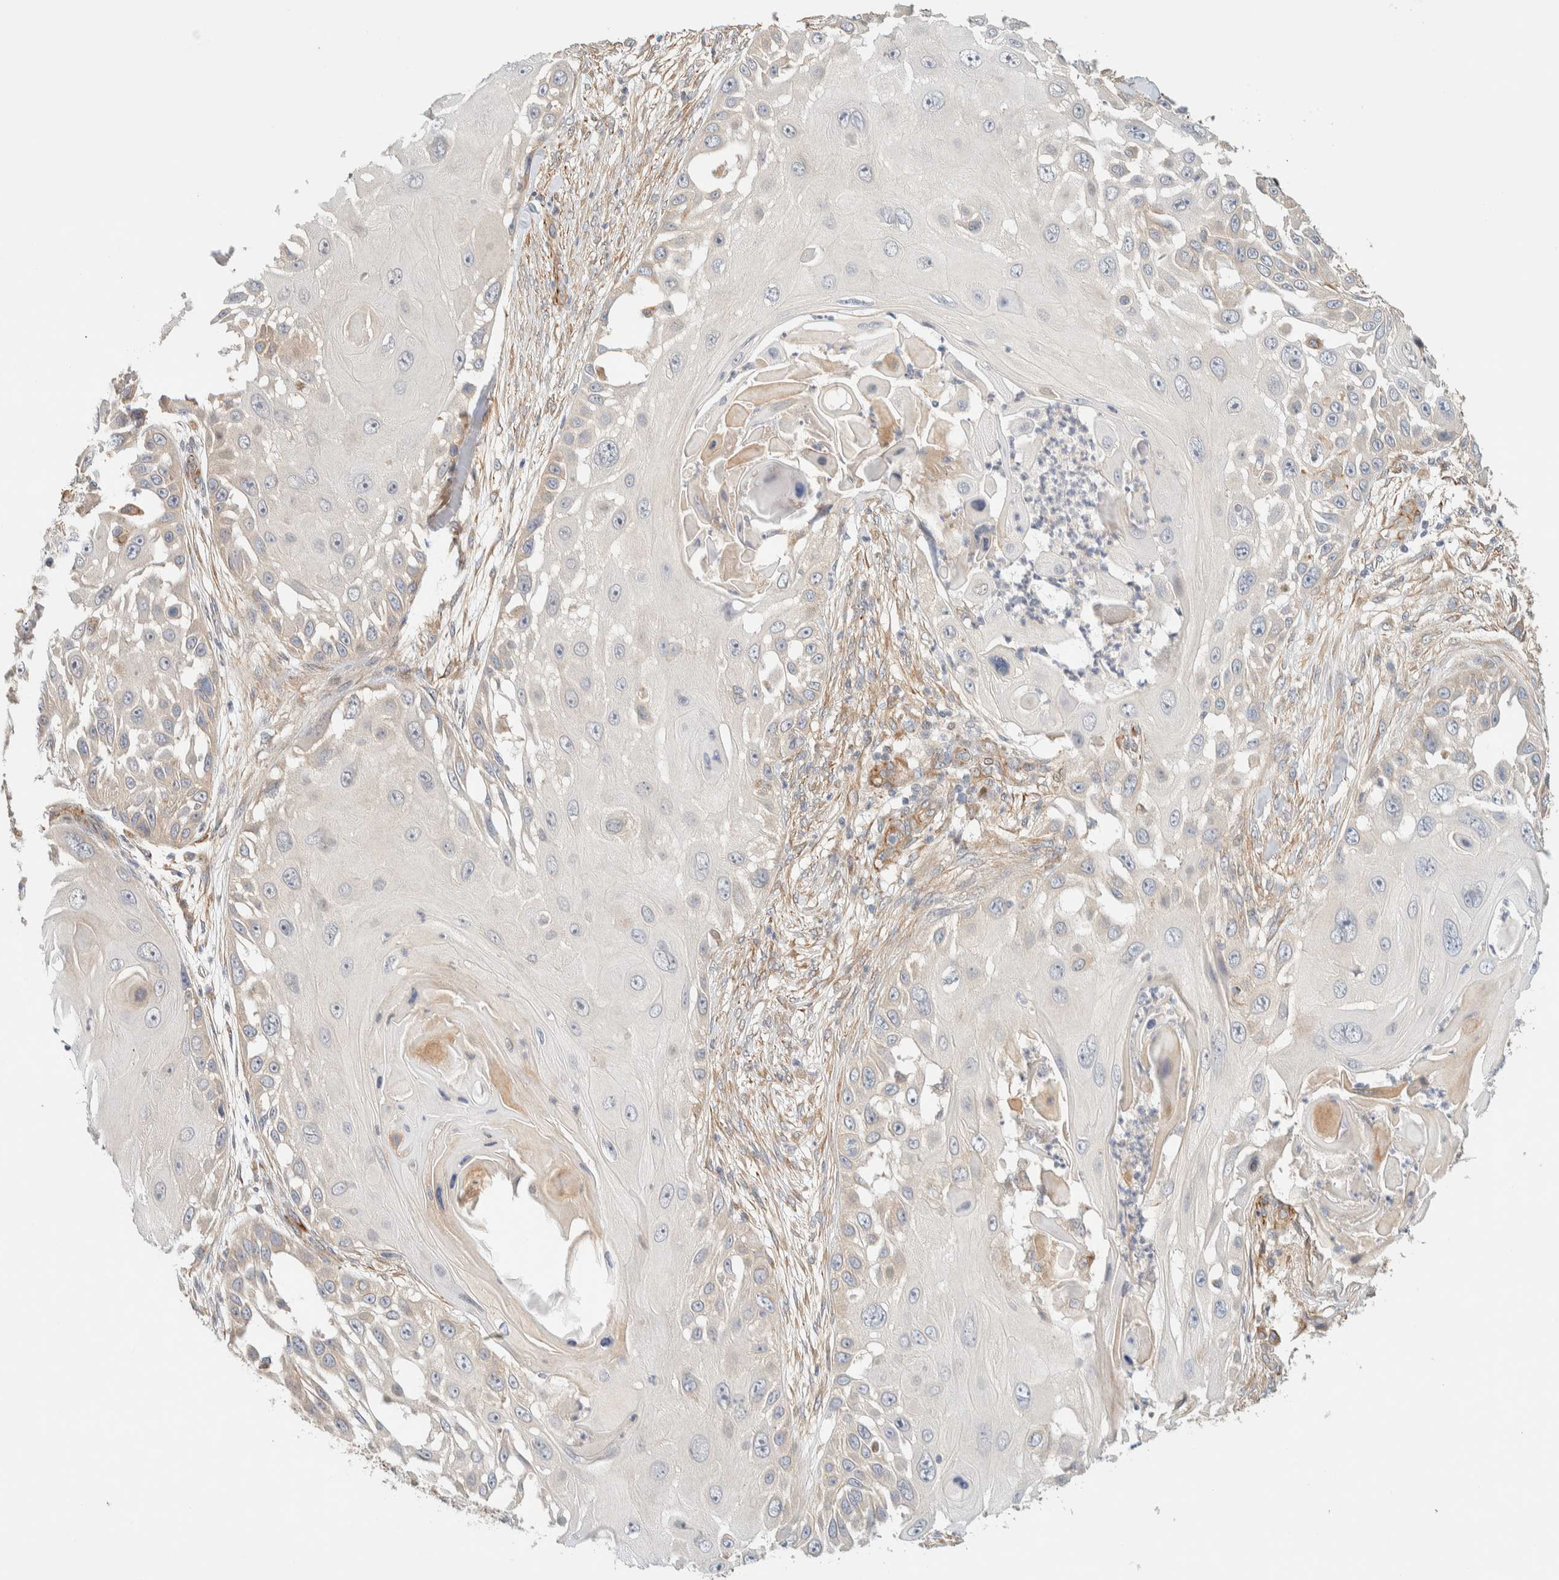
{"staining": {"intensity": "weak", "quantity": "<25%", "location": "cytoplasmic/membranous"}, "tissue": "skin cancer", "cell_type": "Tumor cells", "image_type": "cancer", "snomed": [{"axis": "morphology", "description": "Squamous cell carcinoma, NOS"}, {"axis": "topography", "description": "Skin"}], "caption": "Skin squamous cell carcinoma was stained to show a protein in brown. There is no significant positivity in tumor cells.", "gene": "FAT1", "patient": {"sex": "female", "age": 44}}